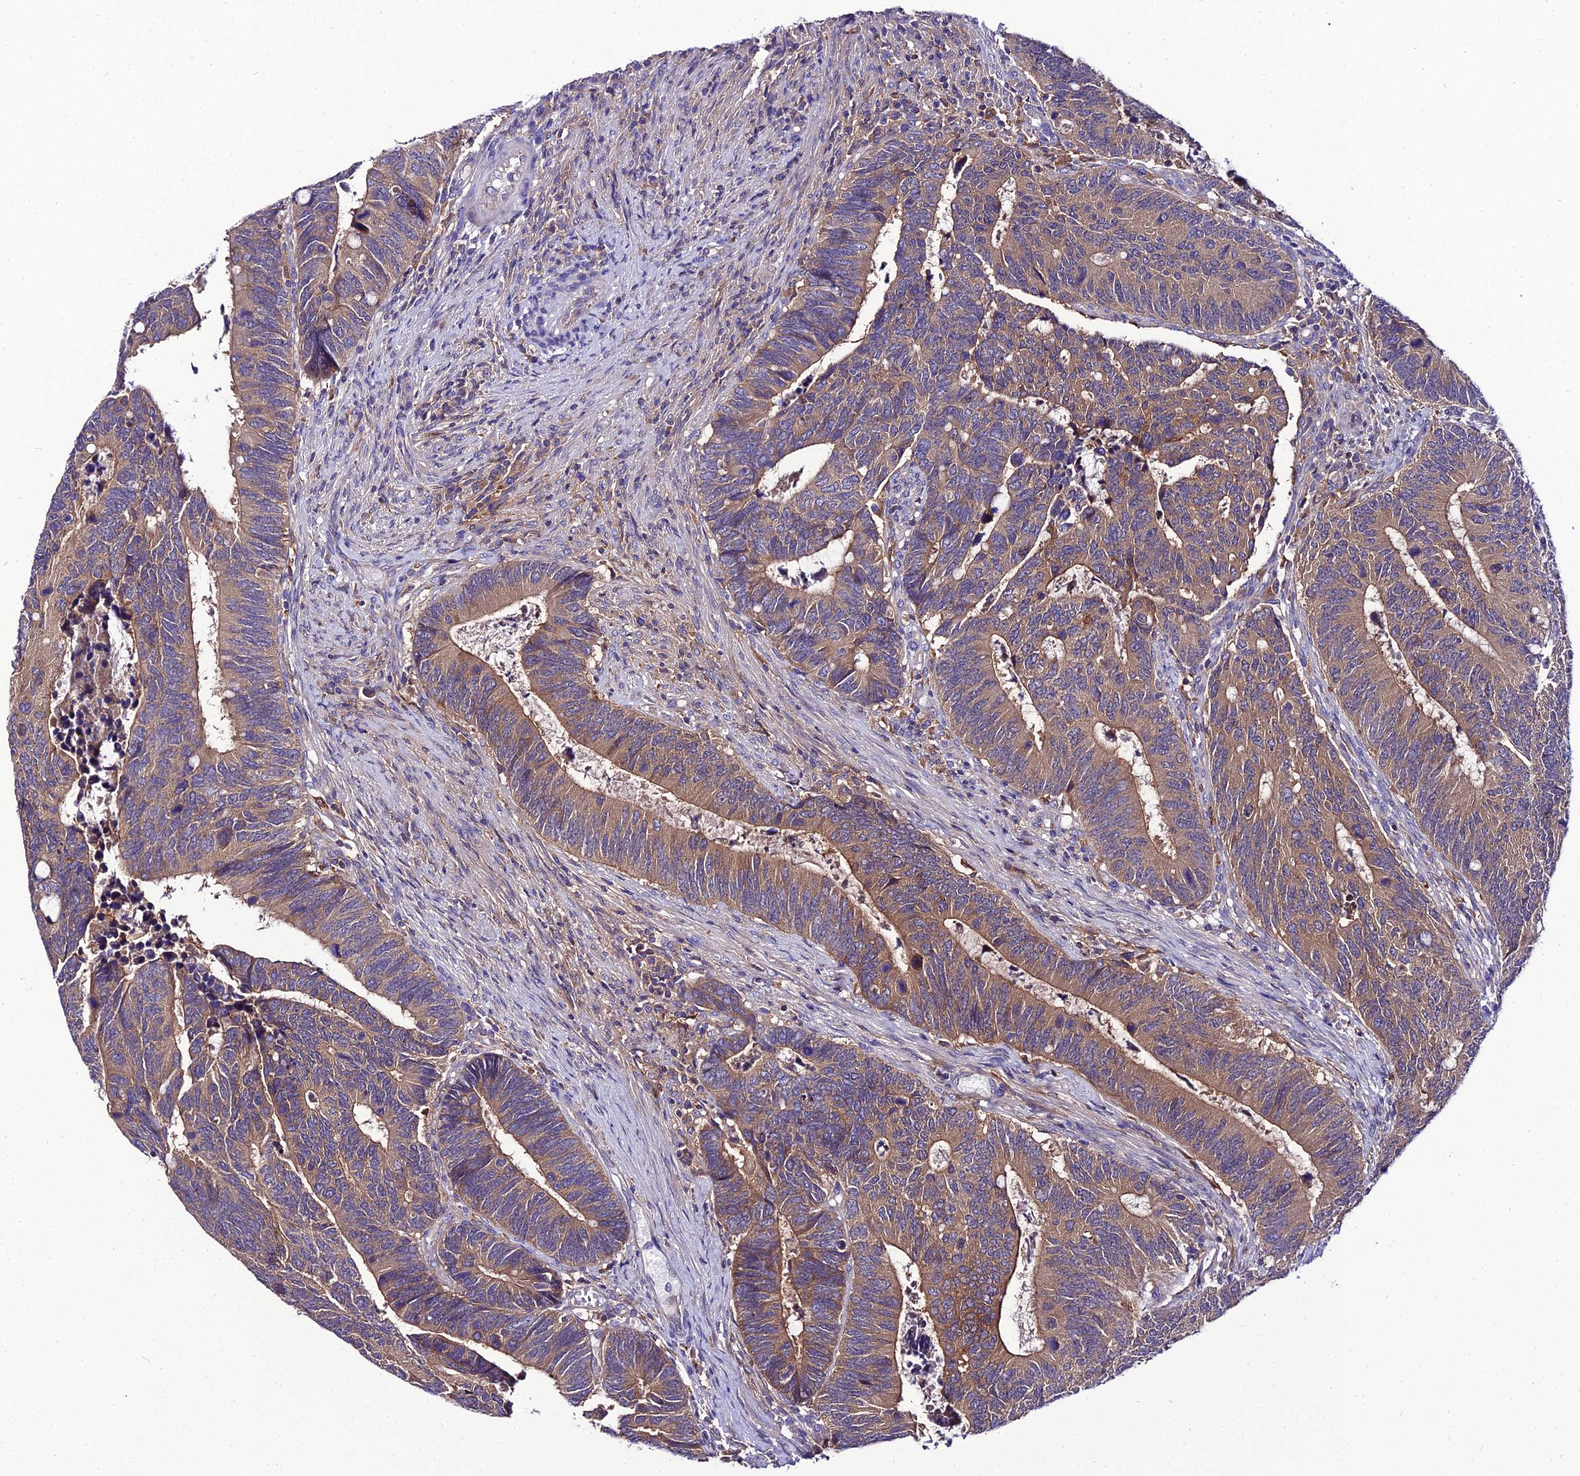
{"staining": {"intensity": "moderate", "quantity": "25%-75%", "location": "cytoplasmic/membranous"}, "tissue": "colorectal cancer", "cell_type": "Tumor cells", "image_type": "cancer", "snomed": [{"axis": "morphology", "description": "Adenocarcinoma, NOS"}, {"axis": "topography", "description": "Colon"}], "caption": "This histopathology image shows immunohistochemistry staining of adenocarcinoma (colorectal), with medium moderate cytoplasmic/membranous expression in about 25%-75% of tumor cells.", "gene": "C2orf69", "patient": {"sex": "male", "age": 87}}